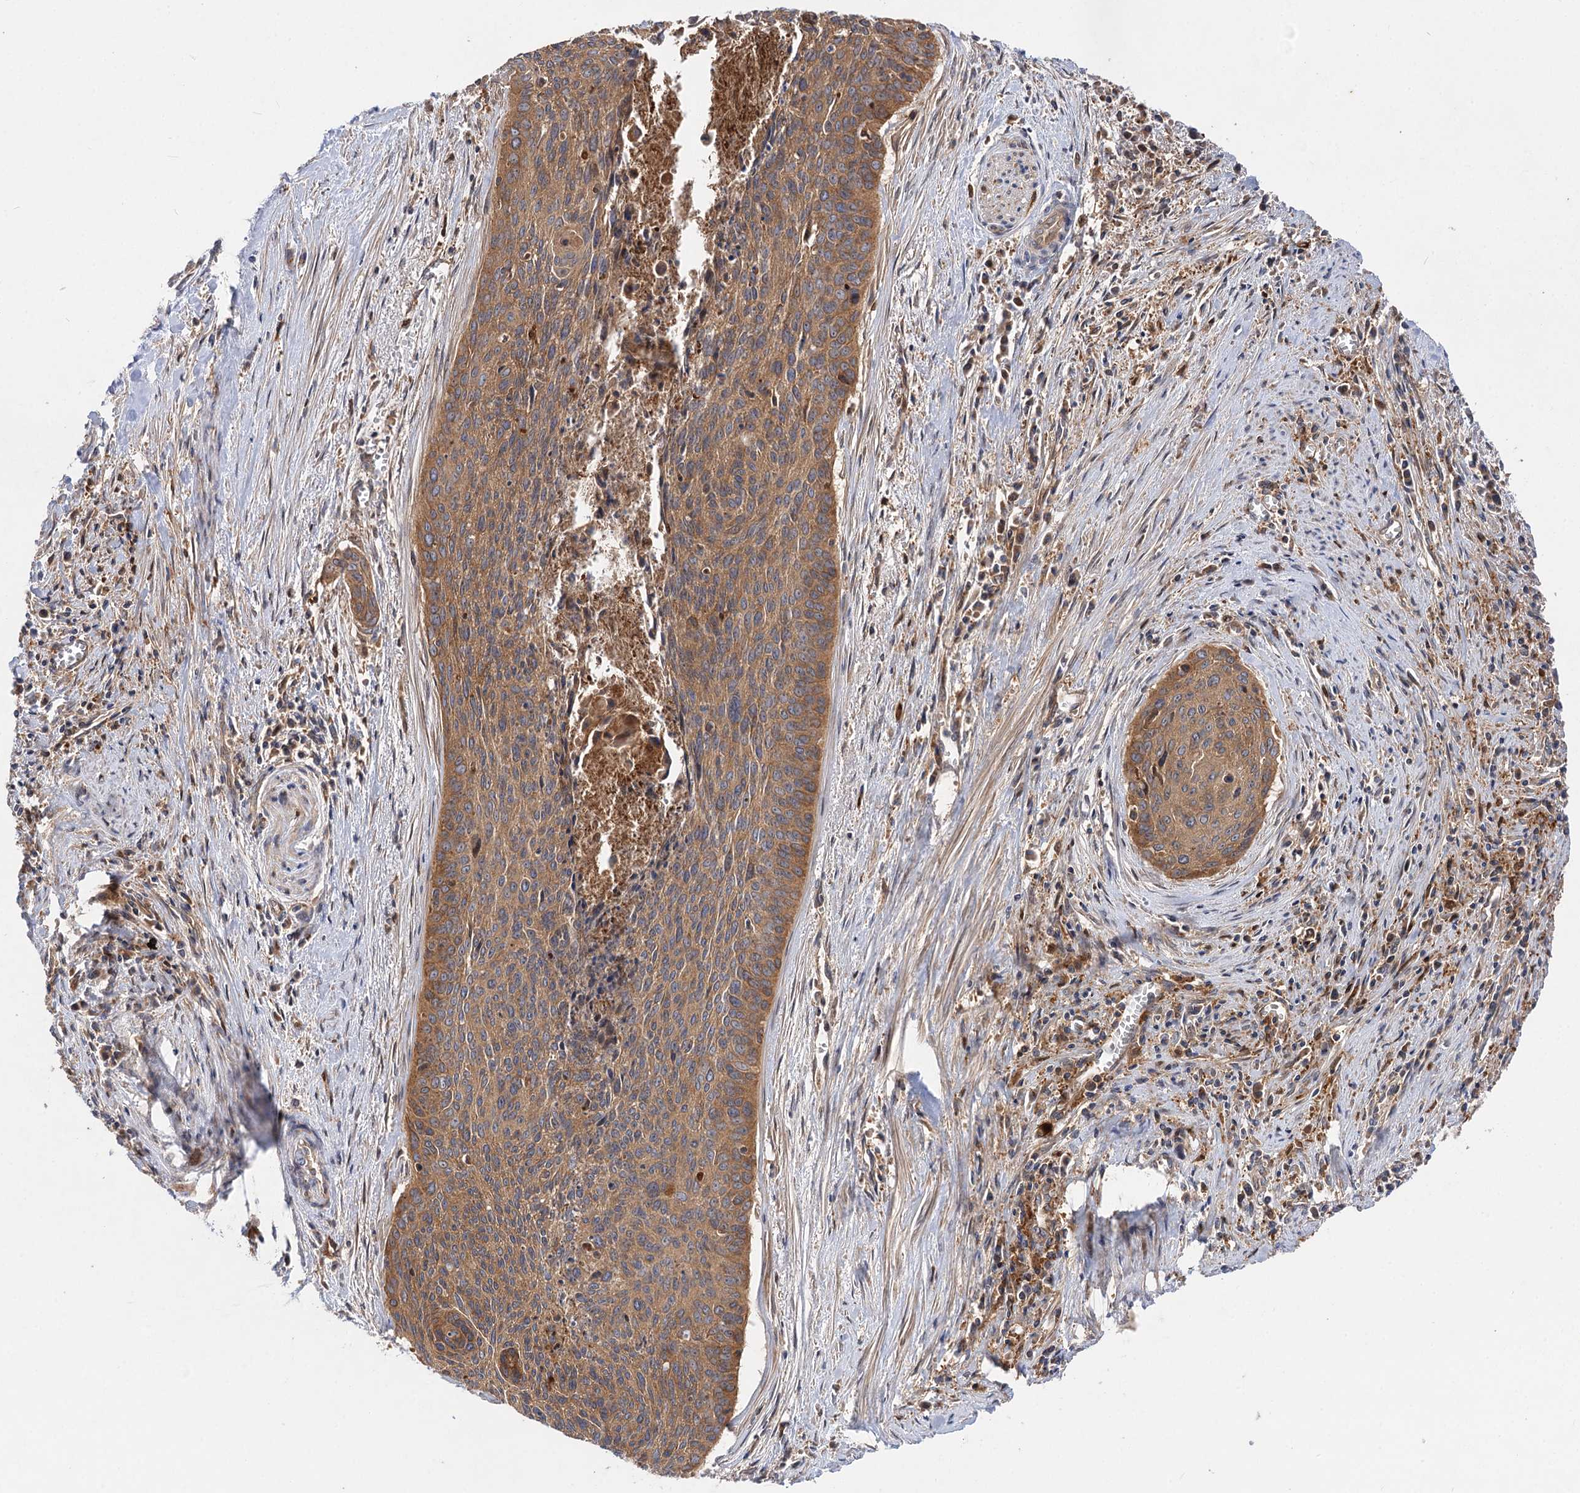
{"staining": {"intensity": "moderate", "quantity": ">75%", "location": "cytoplasmic/membranous"}, "tissue": "cervical cancer", "cell_type": "Tumor cells", "image_type": "cancer", "snomed": [{"axis": "morphology", "description": "Squamous cell carcinoma, NOS"}, {"axis": "topography", "description": "Cervix"}], "caption": "Protein expression analysis of cervical squamous cell carcinoma exhibits moderate cytoplasmic/membranous positivity in approximately >75% of tumor cells.", "gene": "PATL1", "patient": {"sex": "female", "age": 55}}